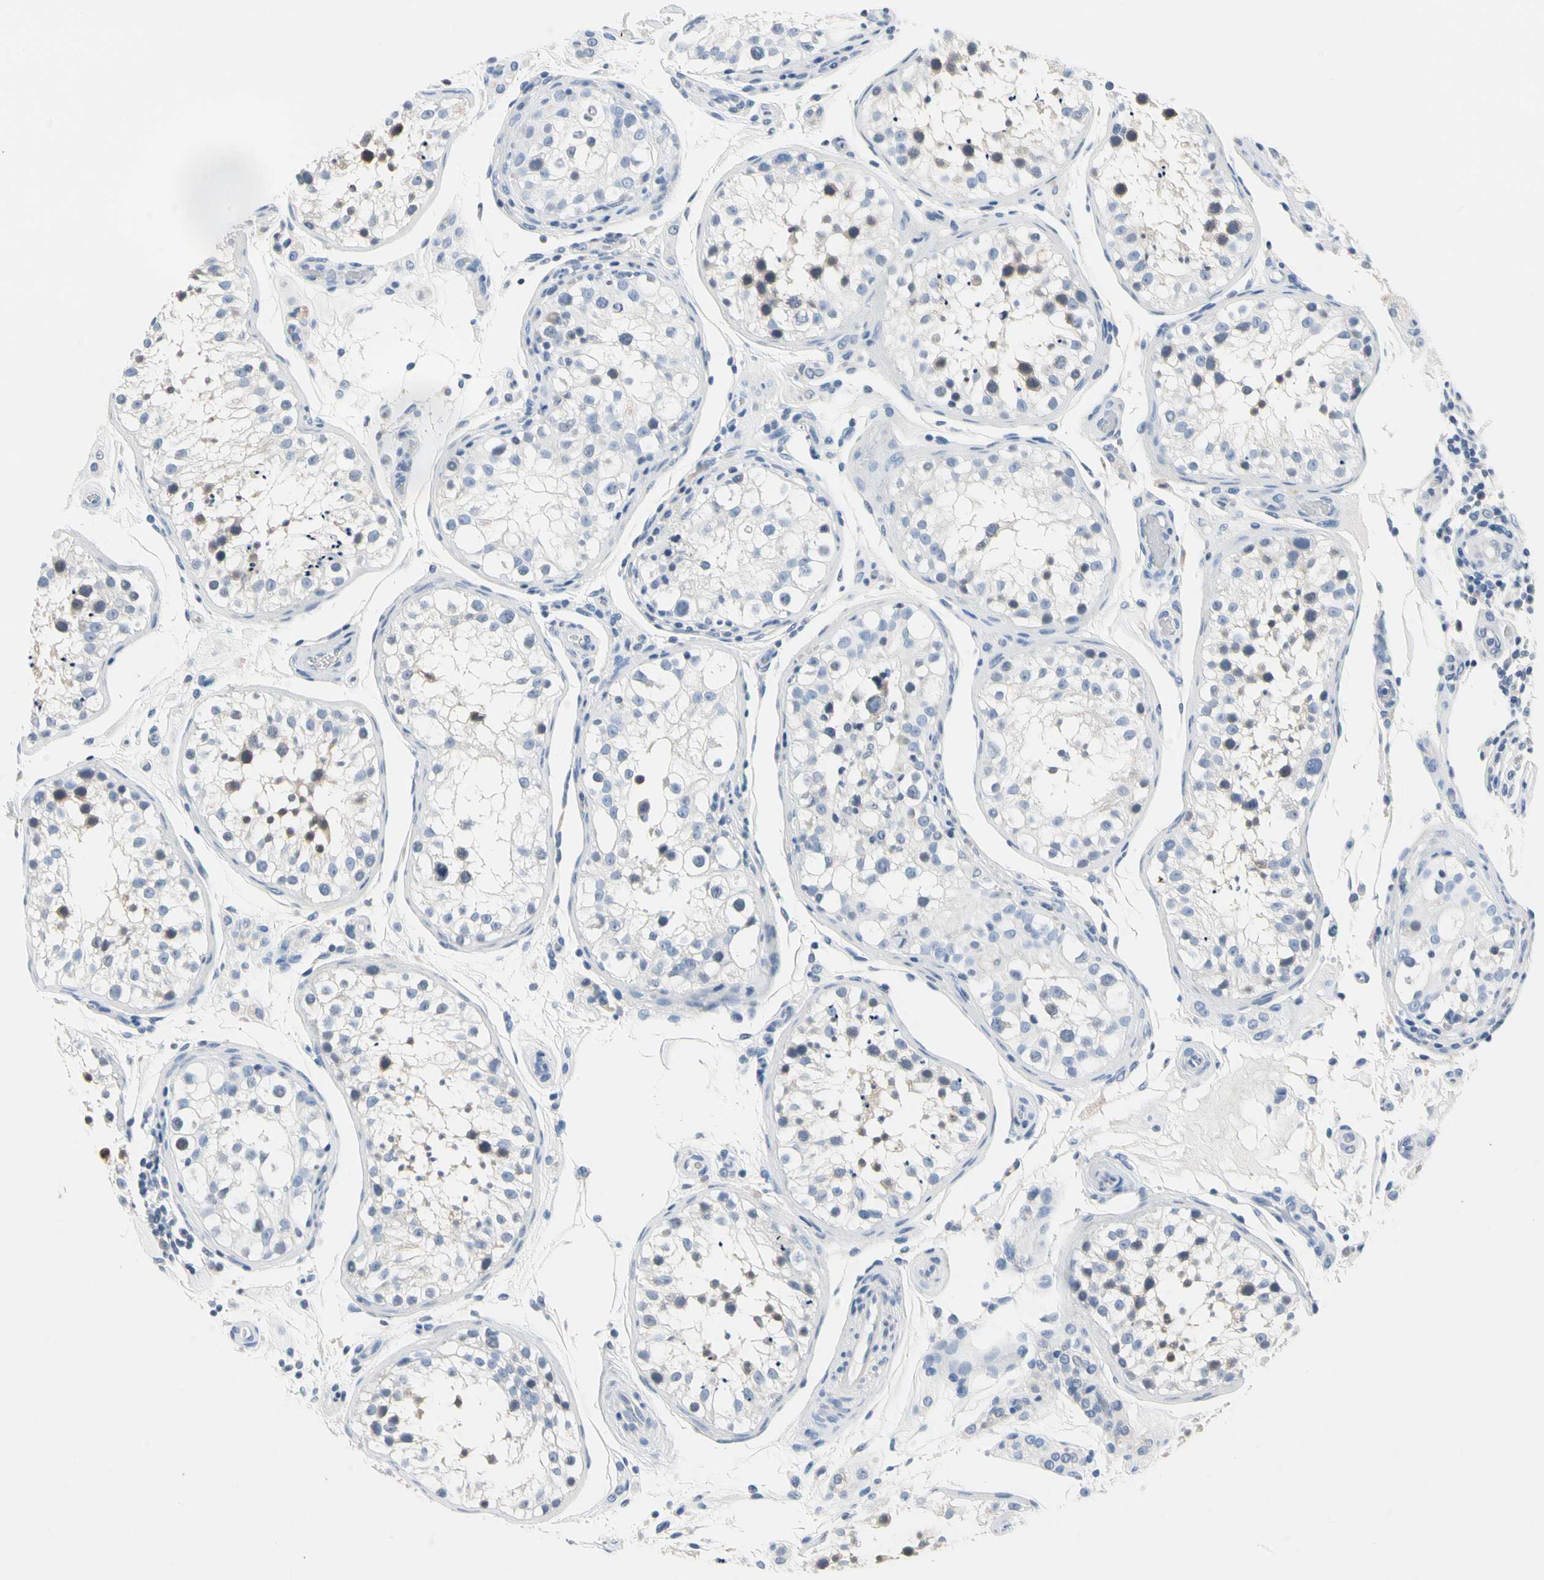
{"staining": {"intensity": "negative", "quantity": "none", "location": "none"}, "tissue": "testis", "cell_type": "Cells in seminiferous ducts", "image_type": "normal", "snomed": [{"axis": "morphology", "description": "Normal tissue, NOS"}, {"axis": "topography", "description": "Testis"}], "caption": "Human testis stained for a protein using IHC displays no staining in cells in seminiferous ducts.", "gene": "MARK1", "patient": {"sex": "male", "age": 24}}